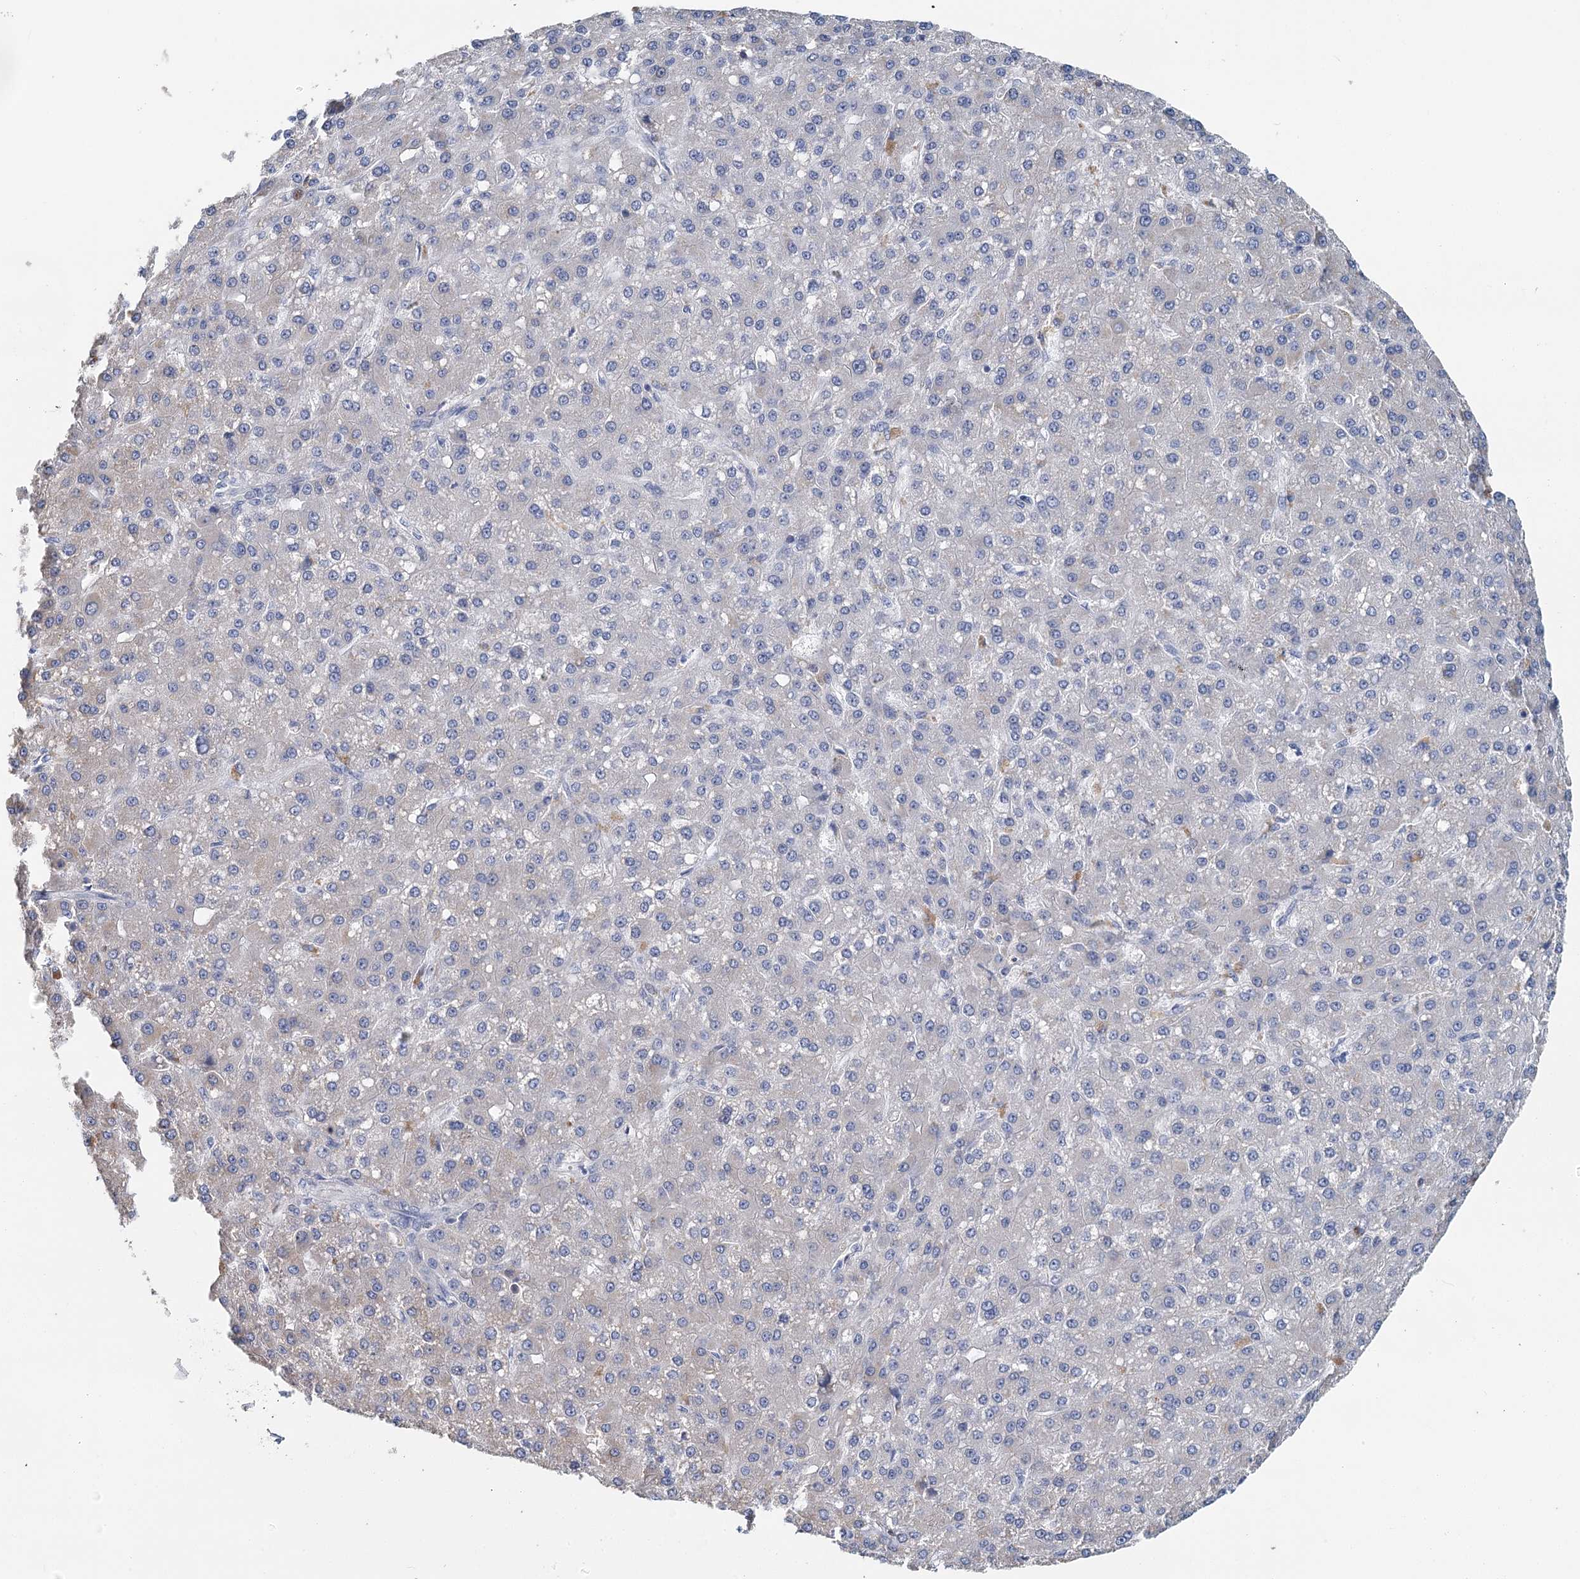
{"staining": {"intensity": "weak", "quantity": "<25%", "location": "cytoplasmic/membranous"}, "tissue": "liver cancer", "cell_type": "Tumor cells", "image_type": "cancer", "snomed": [{"axis": "morphology", "description": "Carcinoma, Hepatocellular, NOS"}, {"axis": "topography", "description": "Liver"}], "caption": "Tumor cells are negative for brown protein staining in liver cancer.", "gene": "ANKRD16", "patient": {"sex": "male", "age": 67}}